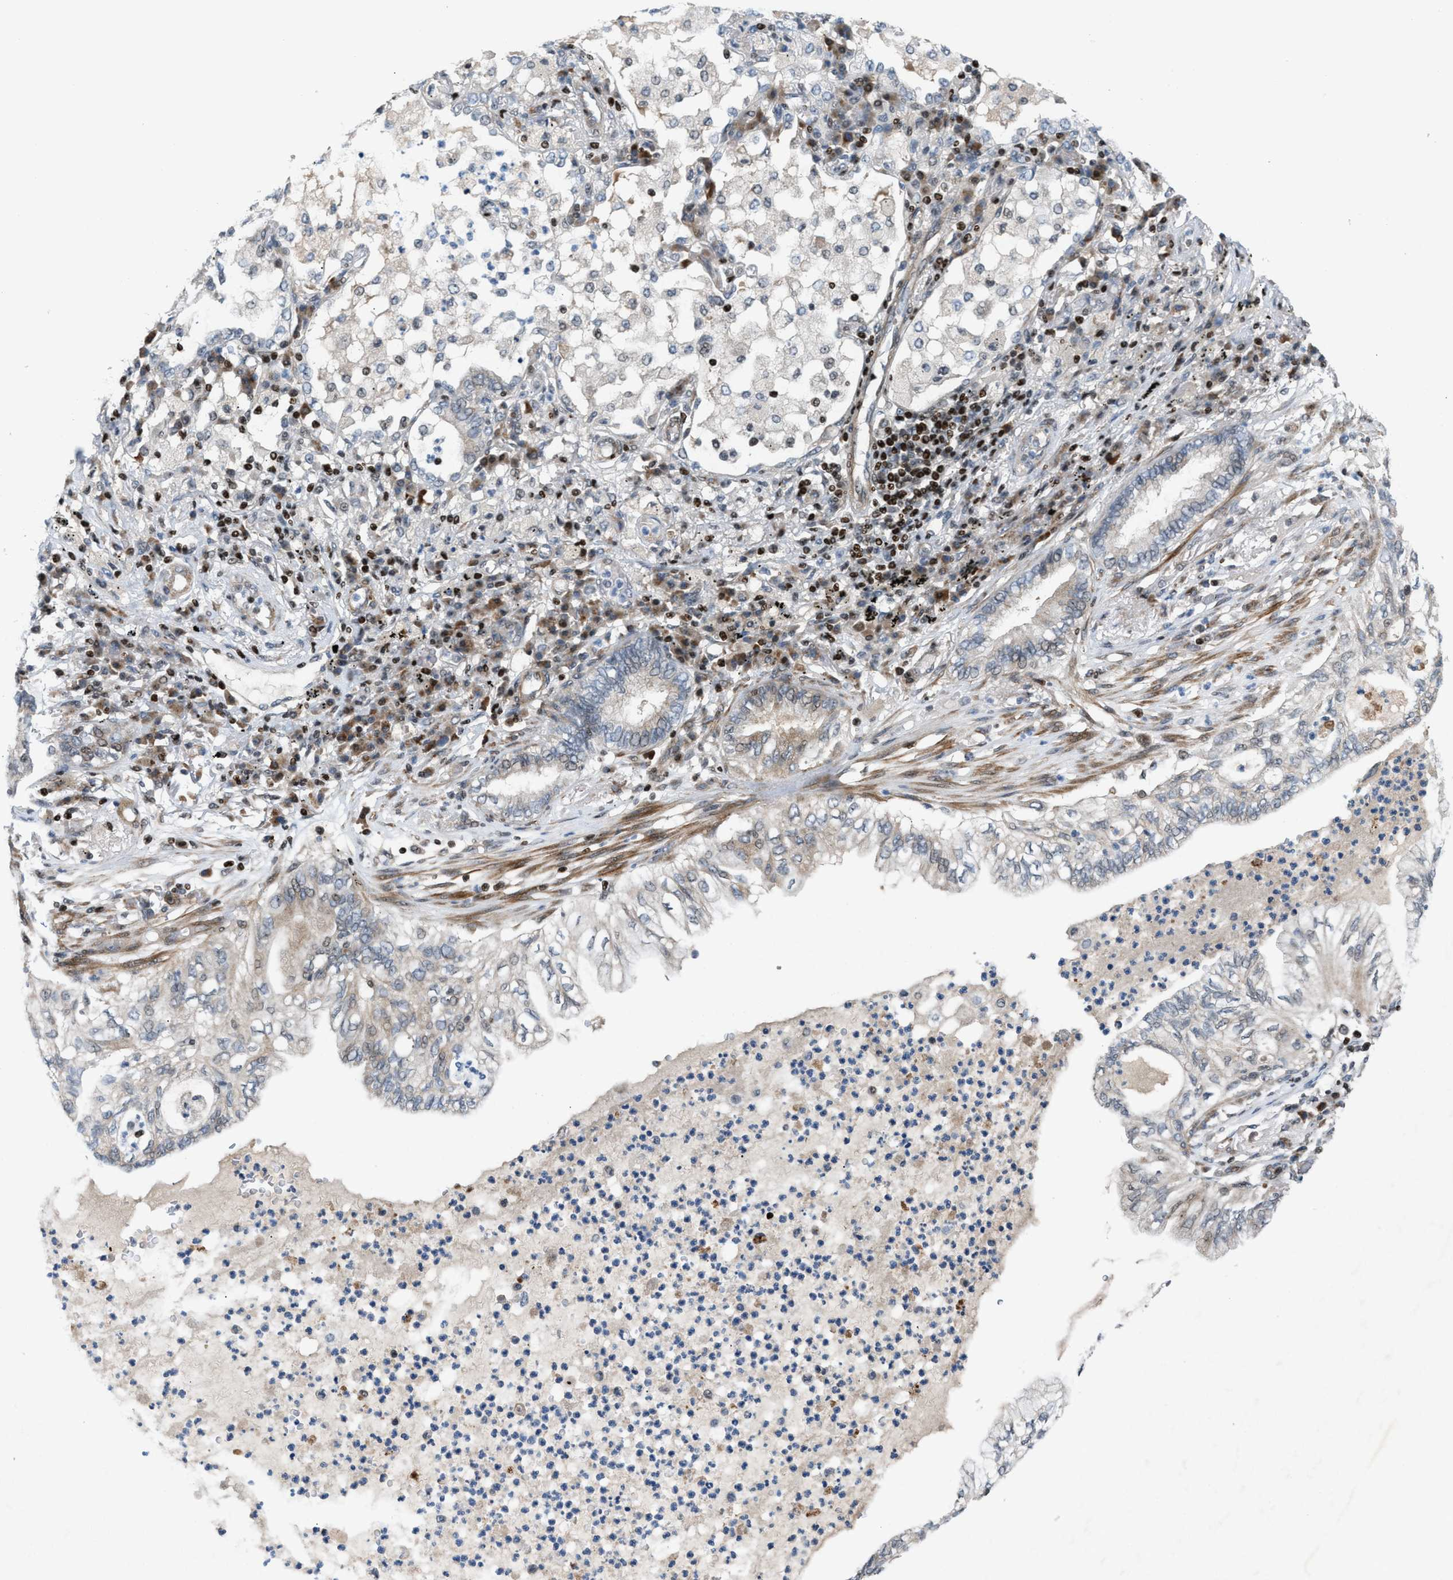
{"staining": {"intensity": "weak", "quantity": "<25%", "location": "cytoplasmic/membranous"}, "tissue": "lung cancer", "cell_type": "Tumor cells", "image_type": "cancer", "snomed": [{"axis": "morphology", "description": "Normal tissue, NOS"}, {"axis": "morphology", "description": "Adenocarcinoma, NOS"}, {"axis": "topography", "description": "Bronchus"}, {"axis": "topography", "description": "Lung"}], "caption": "Immunohistochemistry of lung cancer displays no expression in tumor cells. (DAB immunohistochemistry visualized using brightfield microscopy, high magnification).", "gene": "ZNF276", "patient": {"sex": "female", "age": 70}}